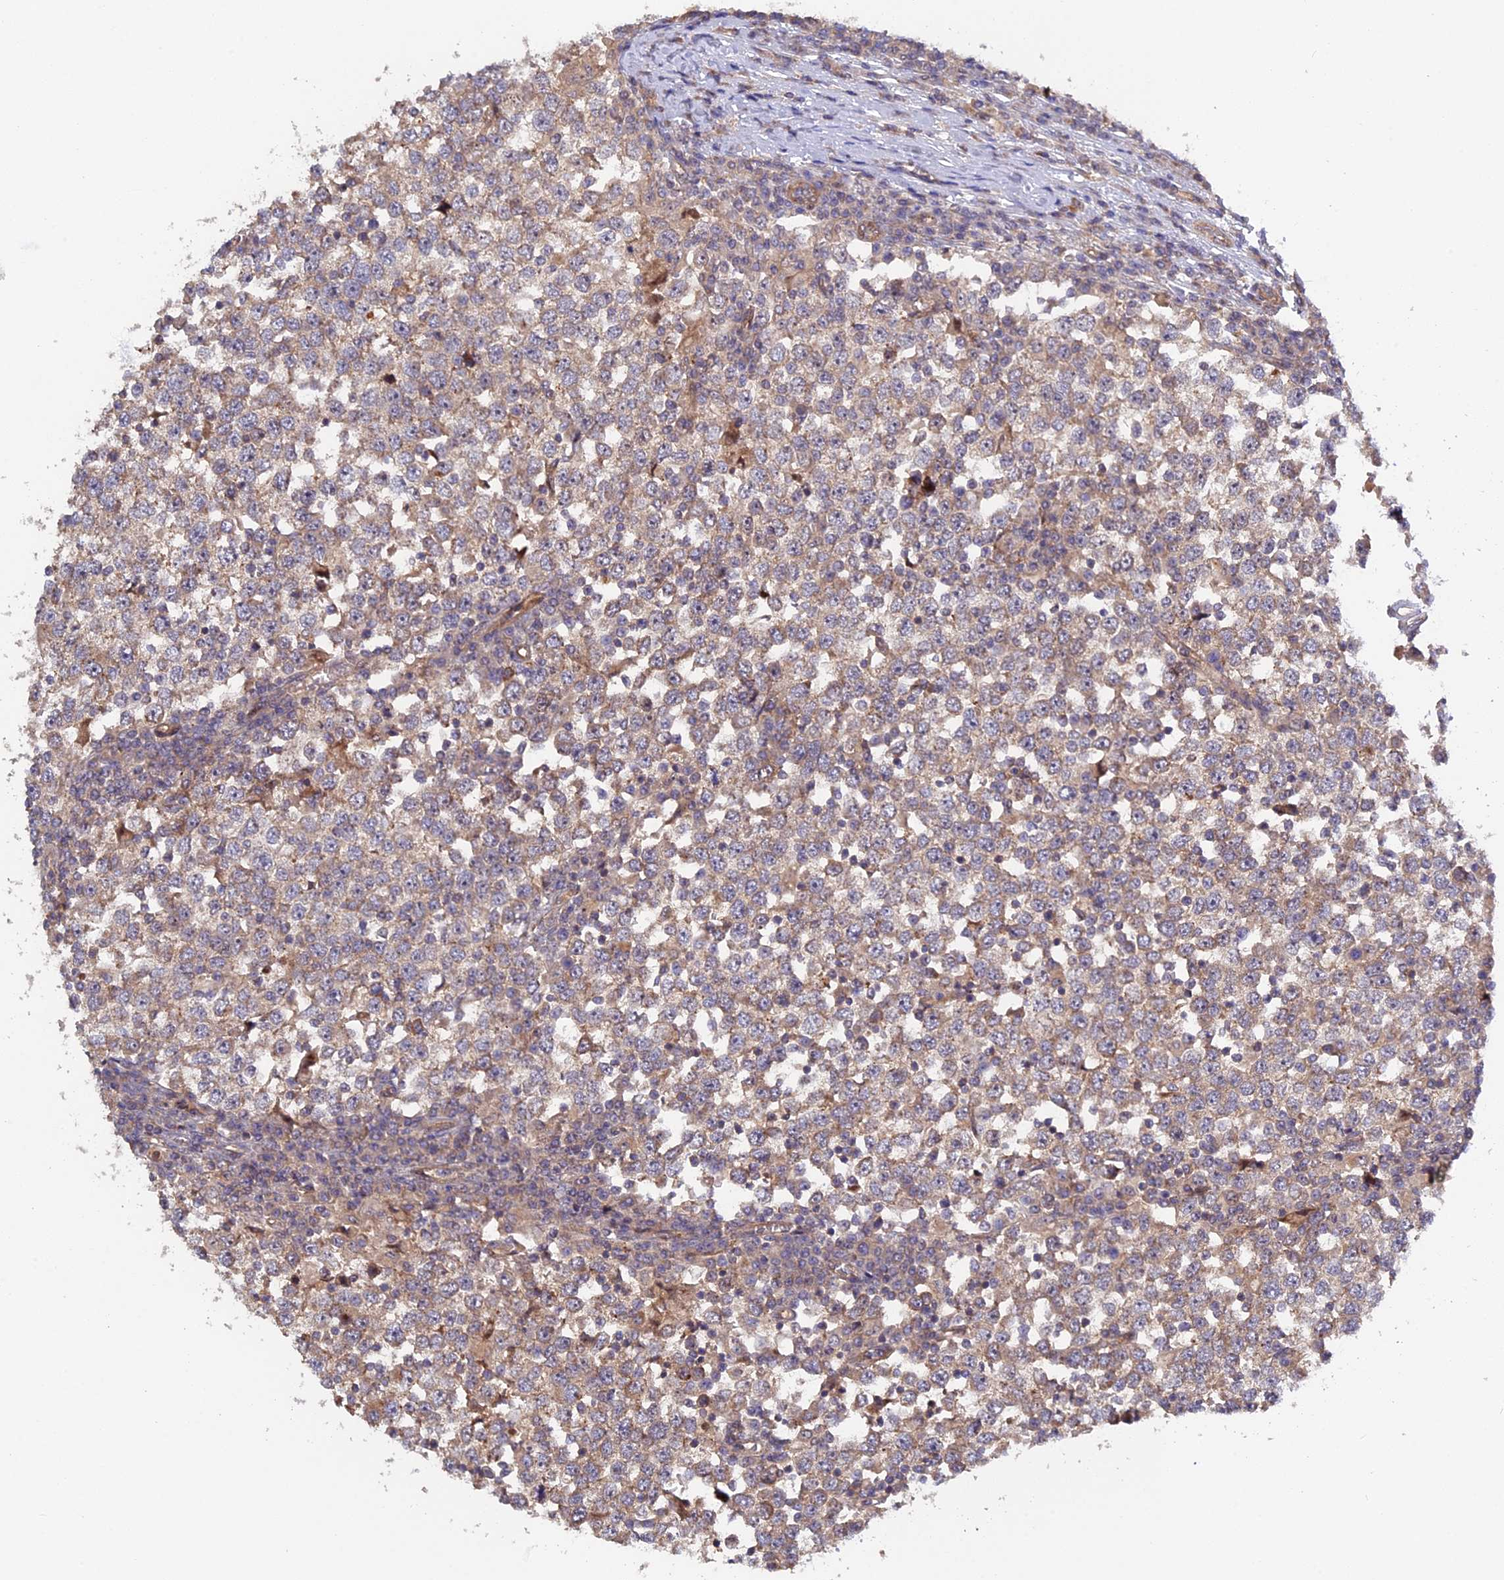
{"staining": {"intensity": "weak", "quantity": "25%-75%", "location": "cytoplasmic/membranous"}, "tissue": "testis cancer", "cell_type": "Tumor cells", "image_type": "cancer", "snomed": [{"axis": "morphology", "description": "Seminoma, NOS"}, {"axis": "topography", "description": "Testis"}], "caption": "Seminoma (testis) stained for a protein (brown) exhibits weak cytoplasmic/membranous positive positivity in about 25%-75% of tumor cells.", "gene": "FERMT1", "patient": {"sex": "male", "age": 65}}